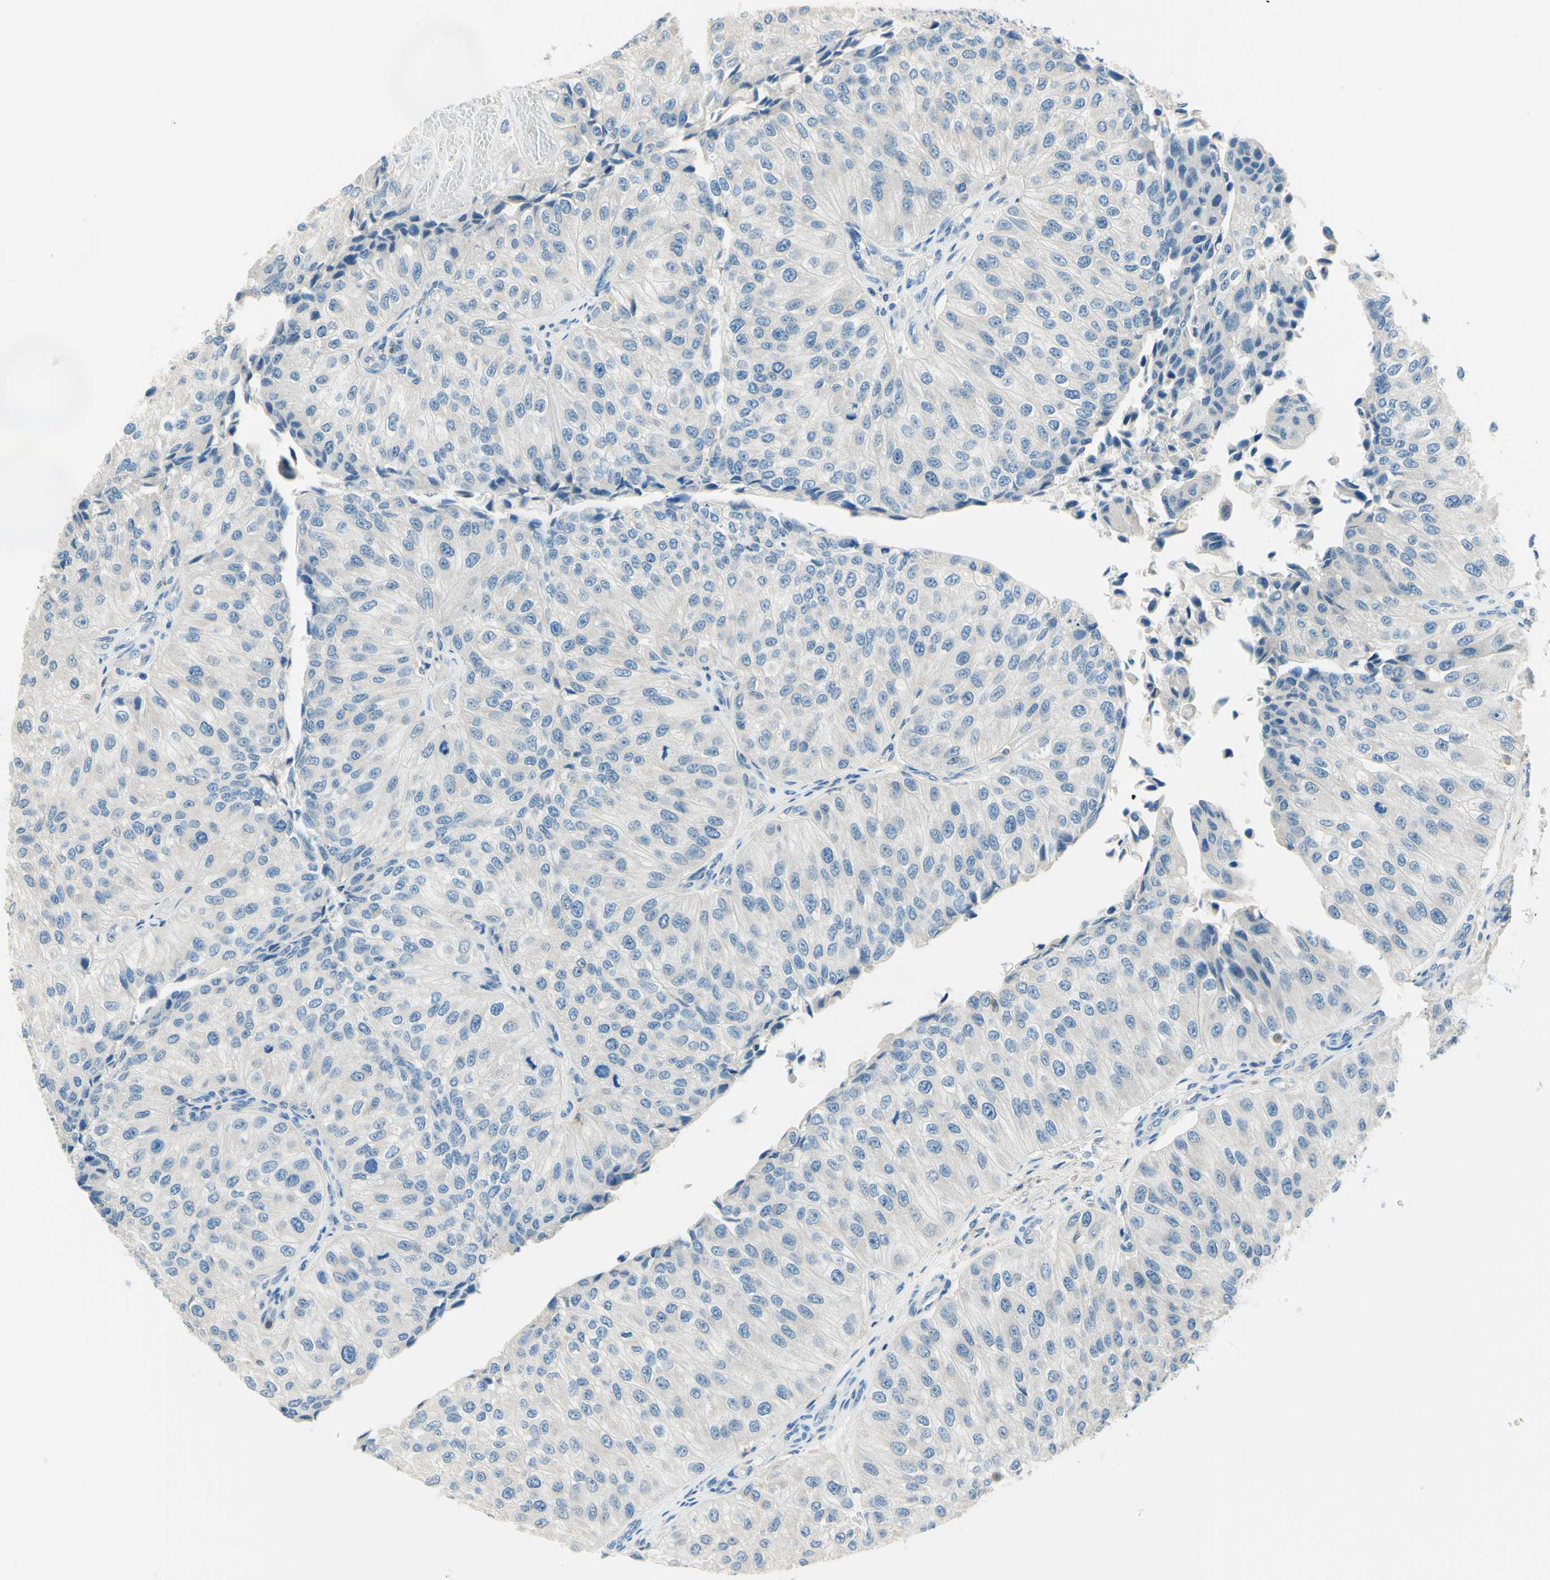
{"staining": {"intensity": "negative", "quantity": "none", "location": "none"}, "tissue": "urothelial cancer", "cell_type": "Tumor cells", "image_type": "cancer", "snomed": [{"axis": "morphology", "description": "Urothelial carcinoma, High grade"}, {"axis": "topography", "description": "Kidney"}, {"axis": "topography", "description": "Urinary bladder"}], "caption": "Urothelial carcinoma (high-grade) was stained to show a protein in brown. There is no significant positivity in tumor cells.", "gene": "SIGLEC9", "patient": {"sex": "male", "age": 77}}